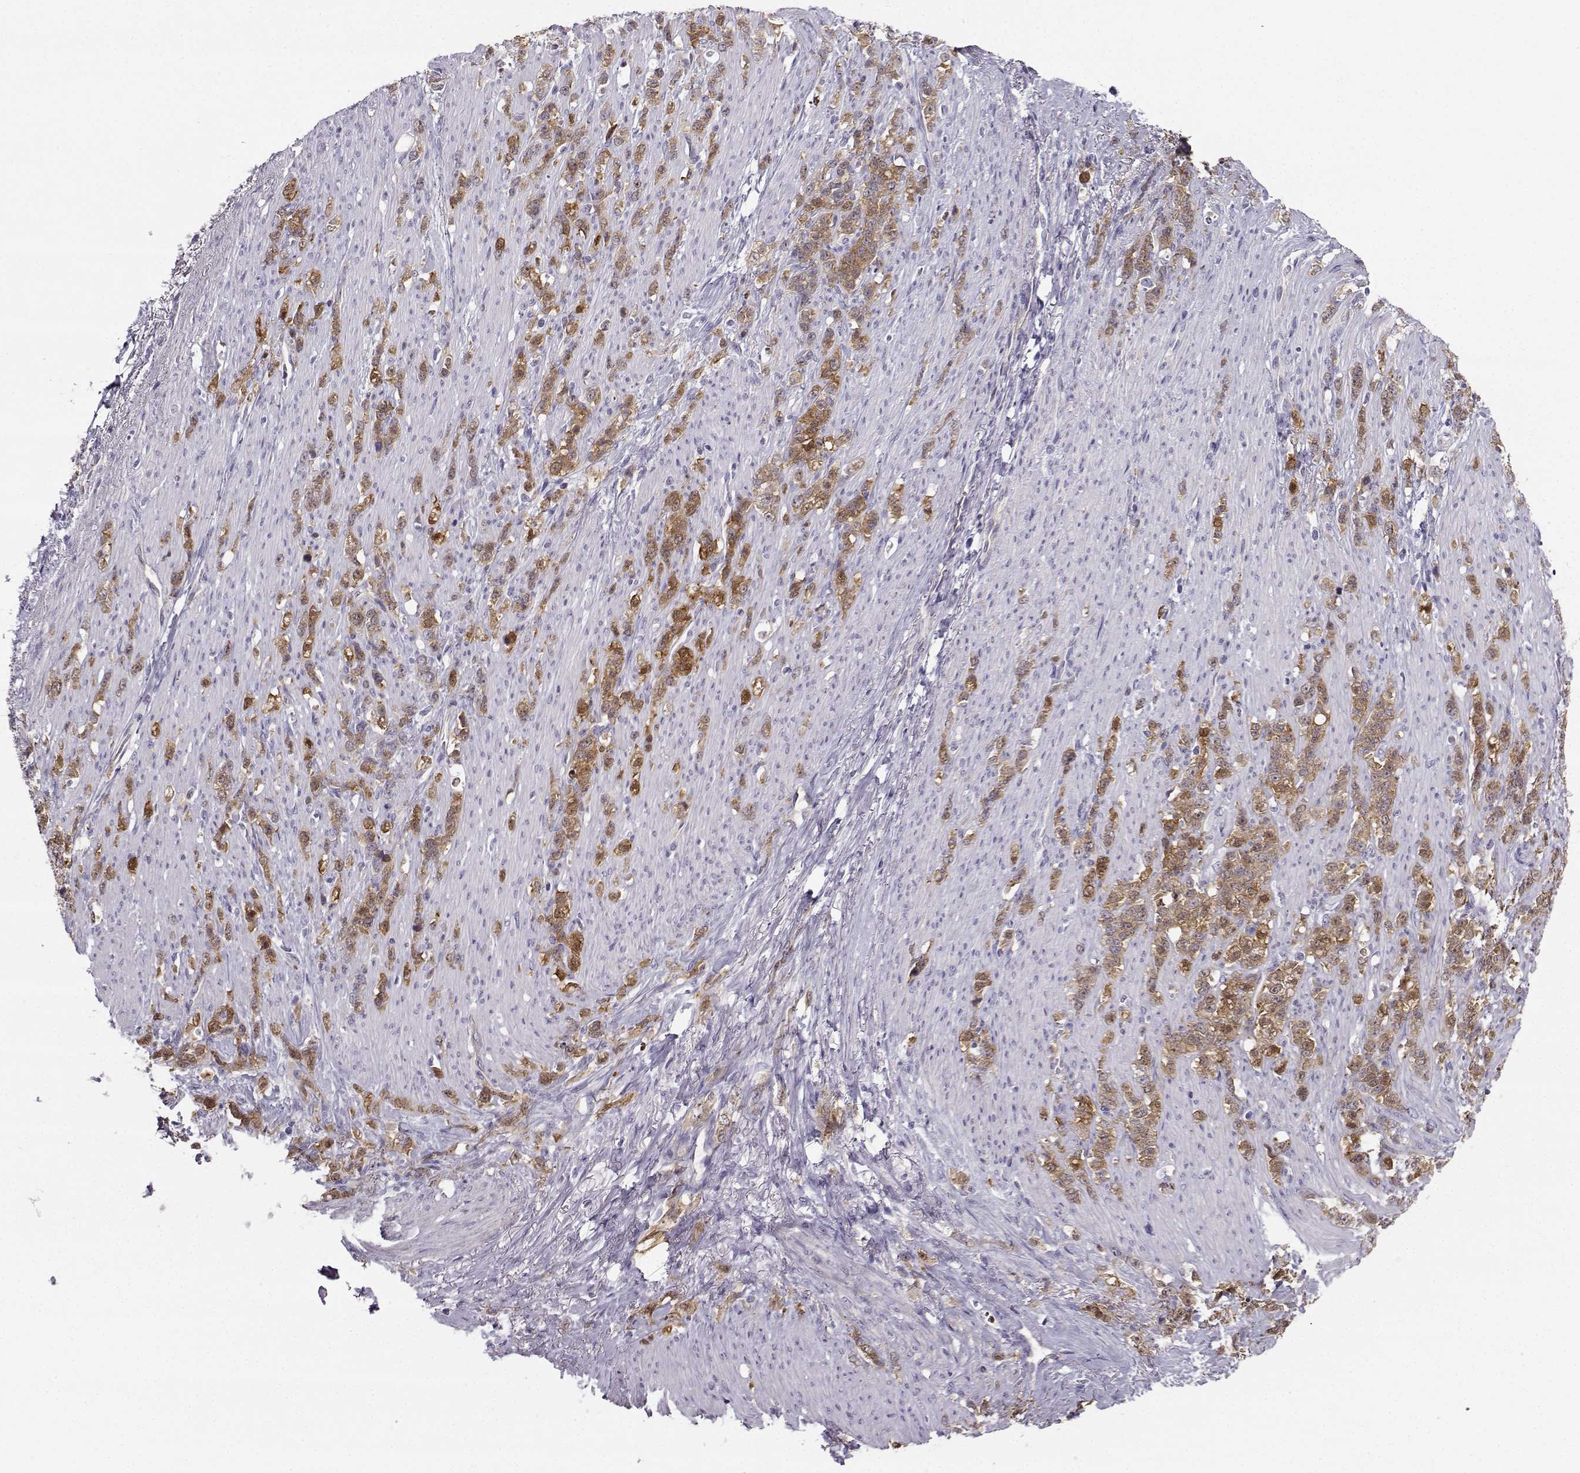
{"staining": {"intensity": "moderate", "quantity": ">75%", "location": "cytoplasmic/membranous"}, "tissue": "stomach cancer", "cell_type": "Tumor cells", "image_type": "cancer", "snomed": [{"axis": "morphology", "description": "Adenocarcinoma, NOS"}, {"axis": "topography", "description": "Stomach, lower"}], "caption": "Immunohistochemistry (IHC) image of stomach cancer stained for a protein (brown), which displays medium levels of moderate cytoplasmic/membranous positivity in about >75% of tumor cells.", "gene": "NQO1", "patient": {"sex": "male", "age": 88}}